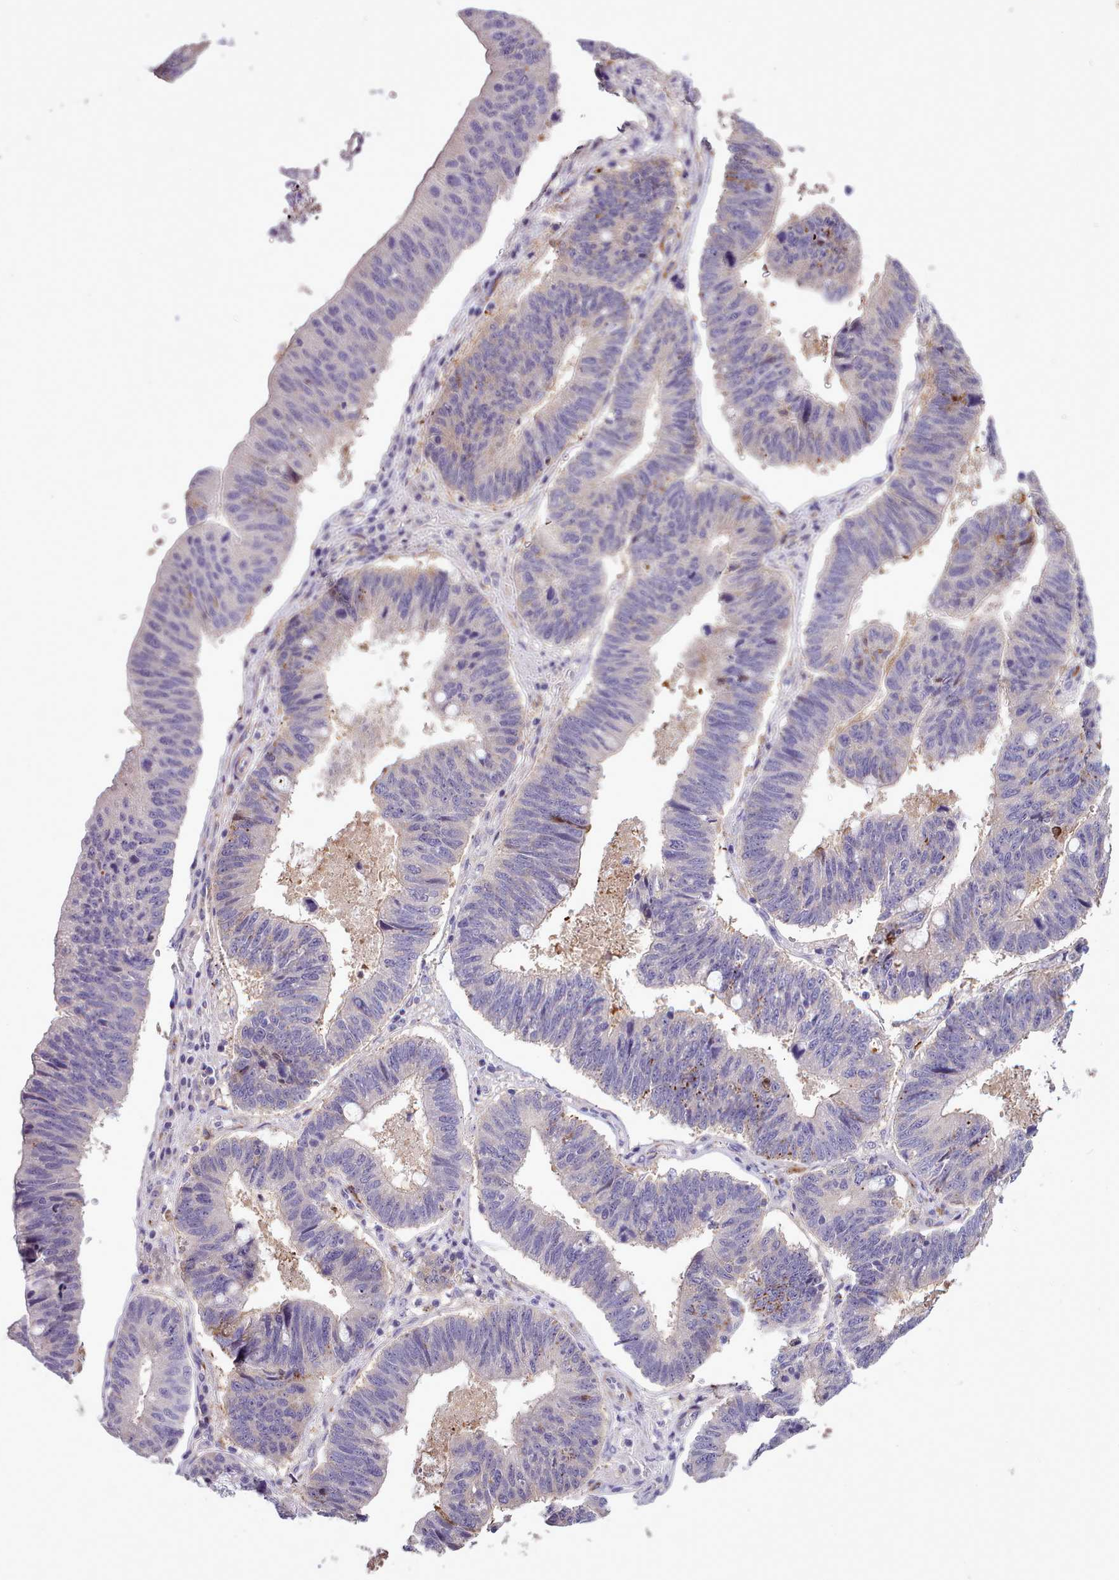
{"staining": {"intensity": "weak", "quantity": "25%-75%", "location": "cytoplasmic/membranous"}, "tissue": "stomach cancer", "cell_type": "Tumor cells", "image_type": "cancer", "snomed": [{"axis": "morphology", "description": "Adenocarcinoma, NOS"}, {"axis": "topography", "description": "Stomach"}], "caption": "About 25%-75% of tumor cells in stomach adenocarcinoma display weak cytoplasmic/membranous protein expression as visualized by brown immunohistochemical staining.", "gene": "SETX", "patient": {"sex": "male", "age": 59}}